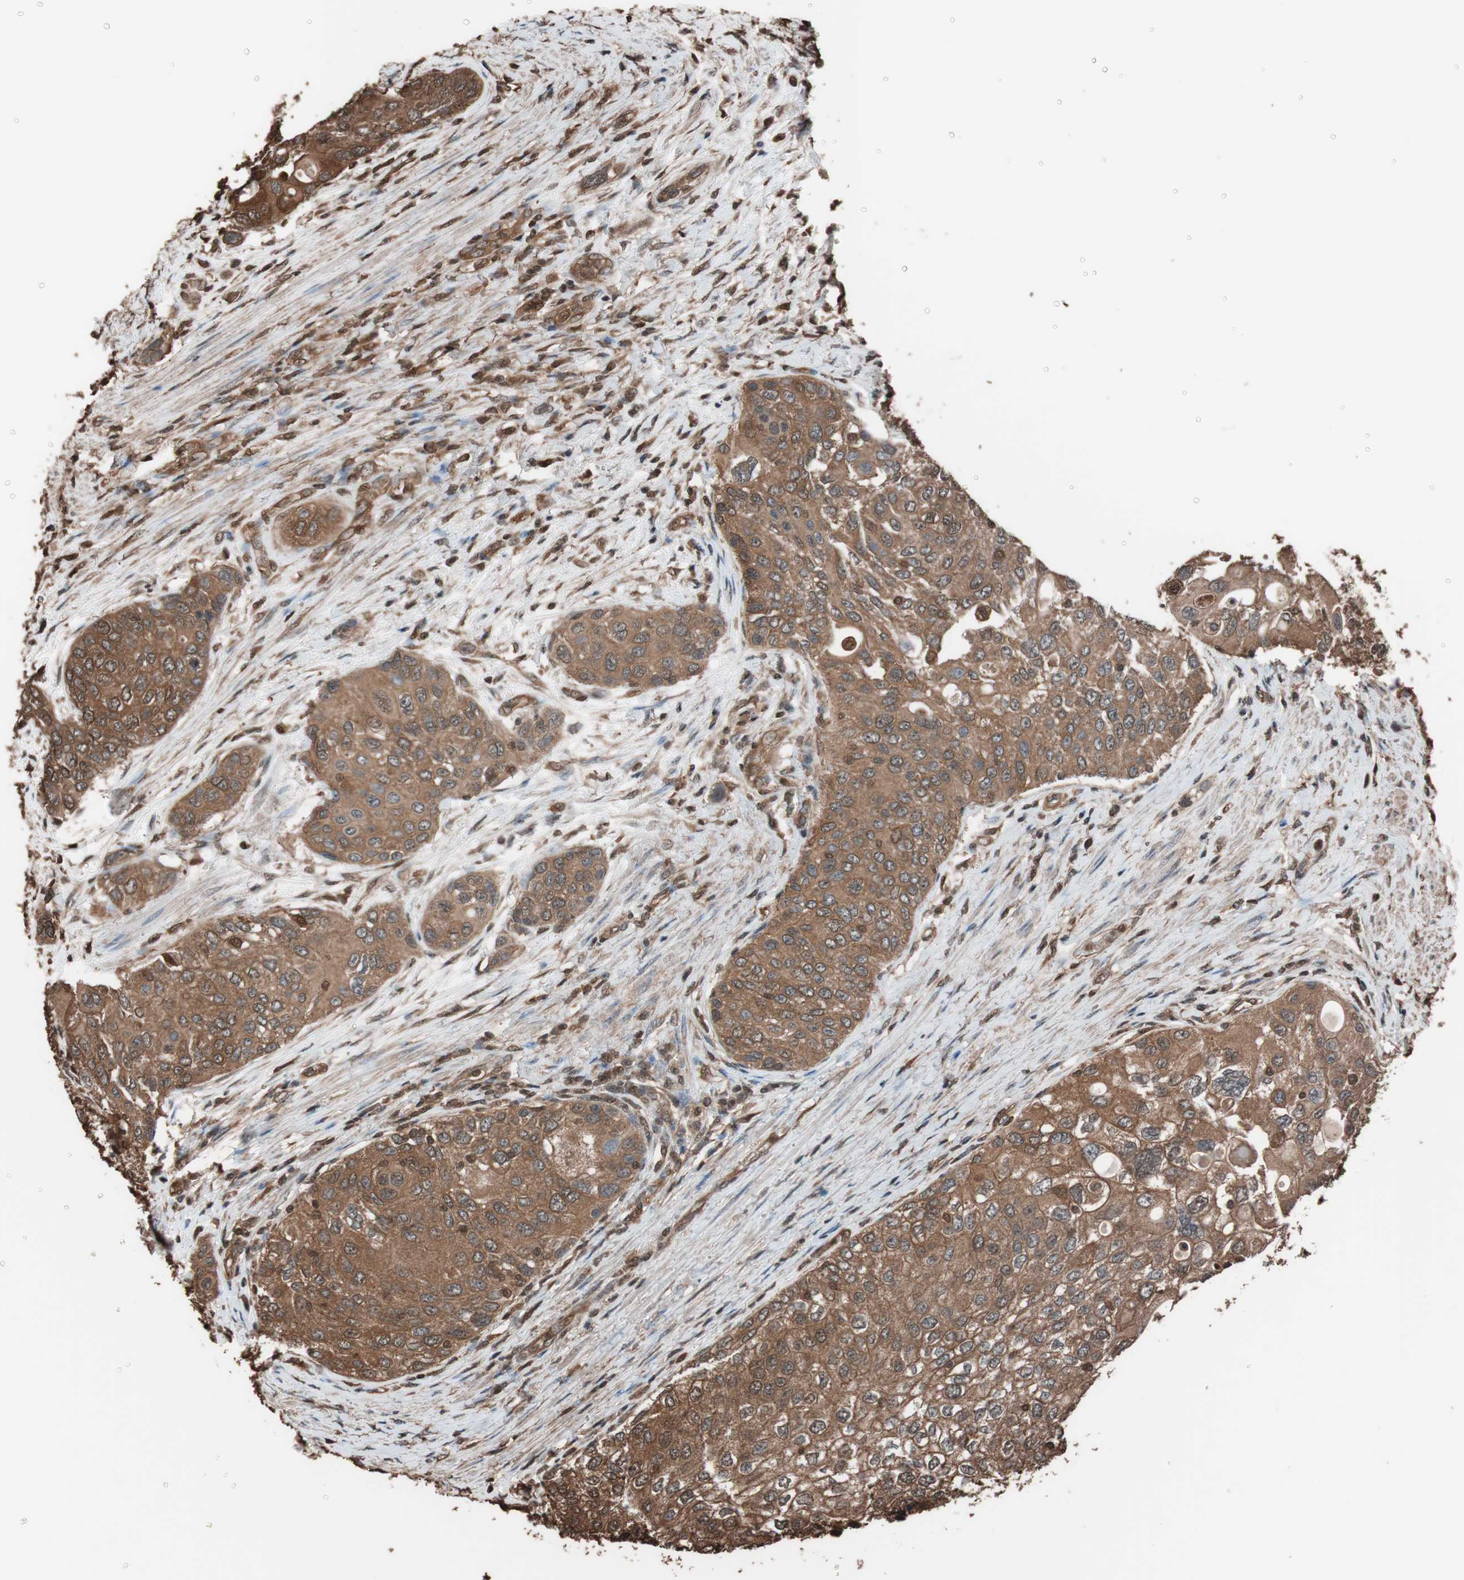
{"staining": {"intensity": "strong", "quantity": ">75%", "location": "cytoplasmic/membranous"}, "tissue": "urothelial cancer", "cell_type": "Tumor cells", "image_type": "cancer", "snomed": [{"axis": "morphology", "description": "Urothelial carcinoma, High grade"}, {"axis": "topography", "description": "Urinary bladder"}], "caption": "IHC staining of urothelial cancer, which demonstrates high levels of strong cytoplasmic/membranous staining in approximately >75% of tumor cells indicating strong cytoplasmic/membranous protein staining. The staining was performed using DAB (3,3'-diaminobenzidine) (brown) for protein detection and nuclei were counterstained in hematoxylin (blue).", "gene": "CALM2", "patient": {"sex": "female", "age": 56}}